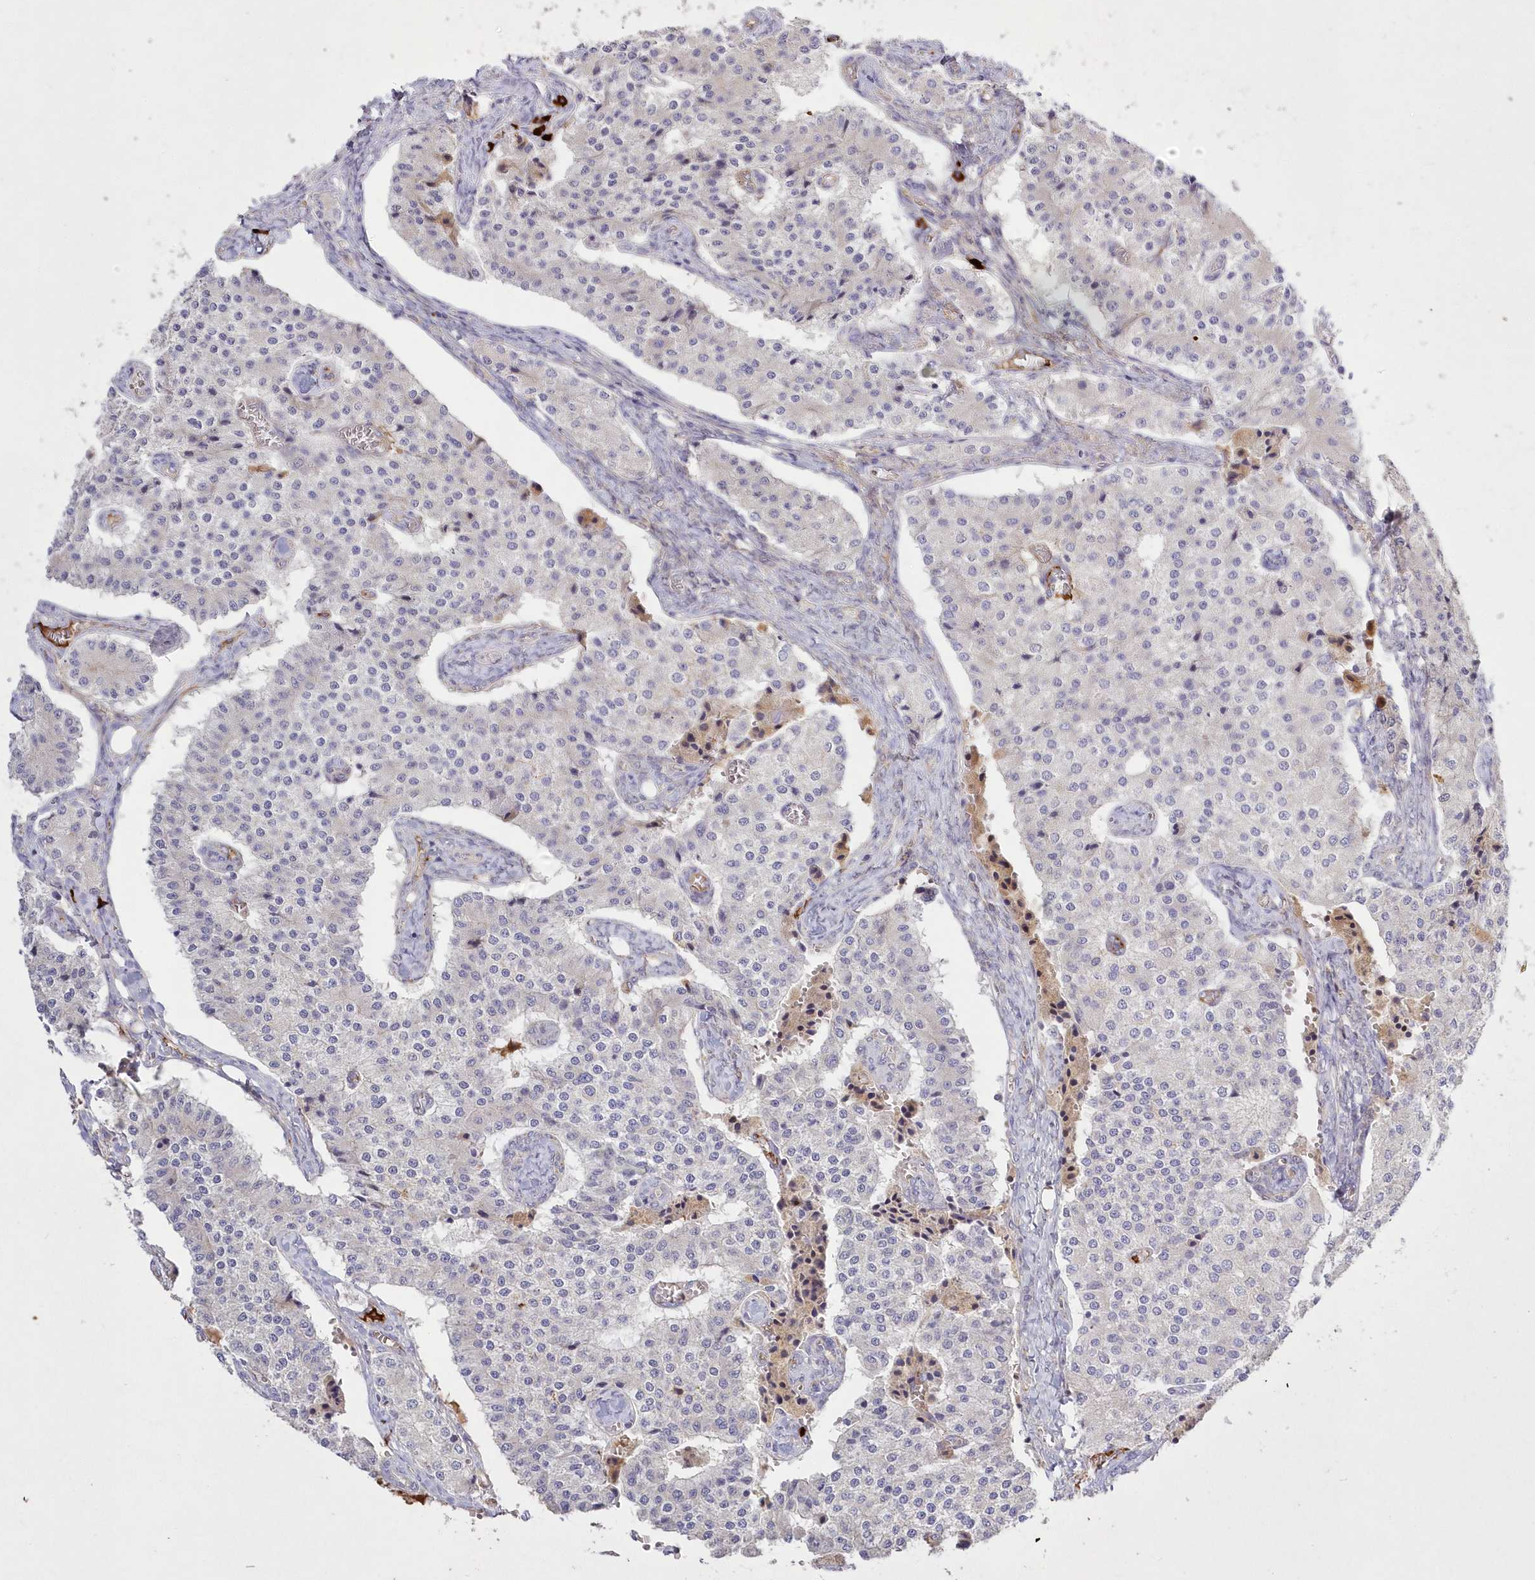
{"staining": {"intensity": "negative", "quantity": "none", "location": "none"}, "tissue": "carcinoid", "cell_type": "Tumor cells", "image_type": "cancer", "snomed": [{"axis": "morphology", "description": "Carcinoid, malignant, NOS"}, {"axis": "topography", "description": "Colon"}], "caption": "Immunohistochemistry (IHC) of carcinoid shows no positivity in tumor cells.", "gene": "WBP1L", "patient": {"sex": "female", "age": 52}}